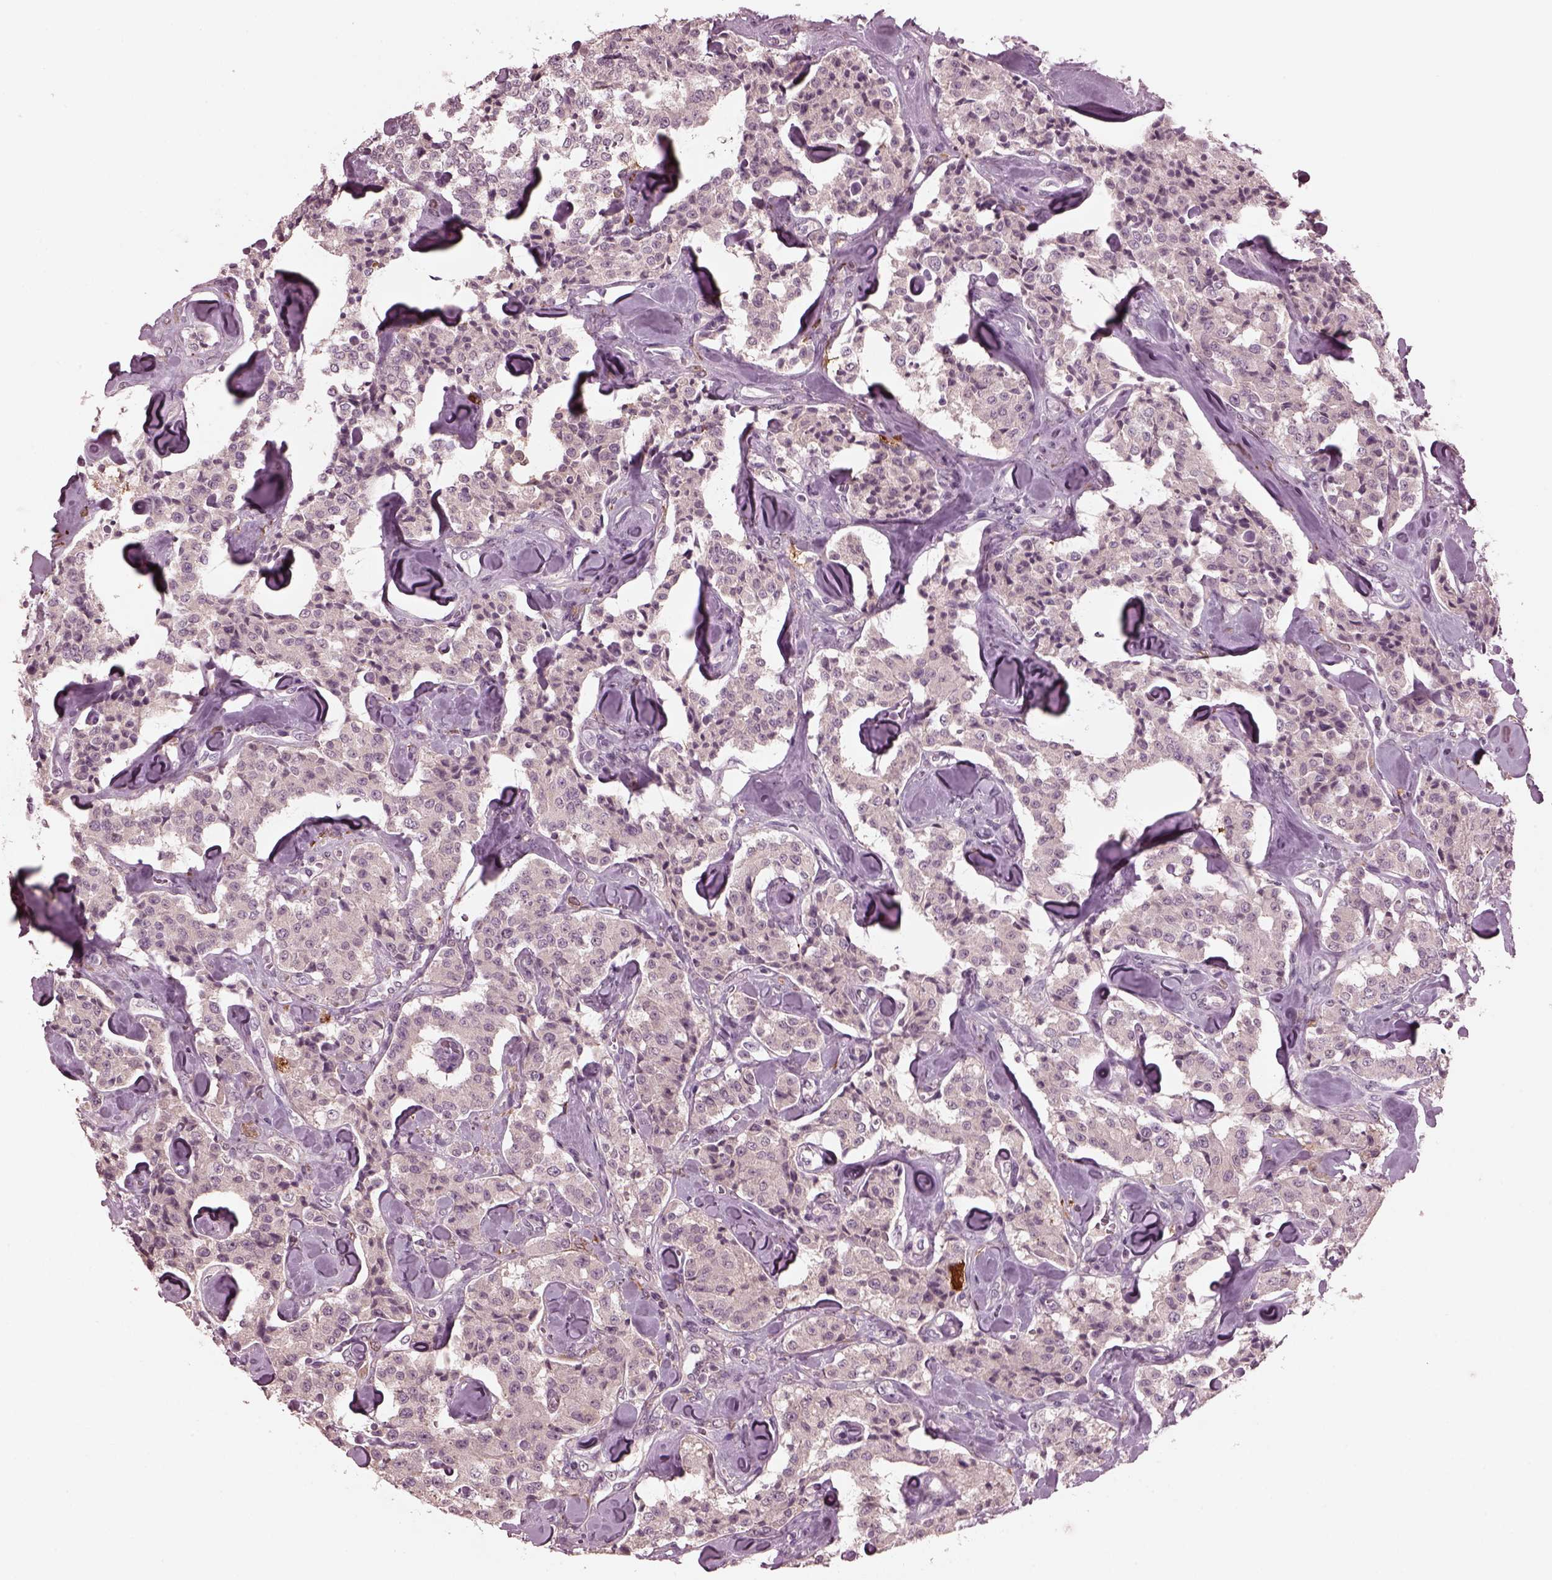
{"staining": {"intensity": "negative", "quantity": "none", "location": "none"}, "tissue": "carcinoid", "cell_type": "Tumor cells", "image_type": "cancer", "snomed": [{"axis": "morphology", "description": "Carcinoid, malignant, NOS"}, {"axis": "topography", "description": "Pancreas"}], "caption": "Malignant carcinoid stained for a protein using immunohistochemistry displays no positivity tumor cells.", "gene": "PORCN", "patient": {"sex": "male", "age": 41}}